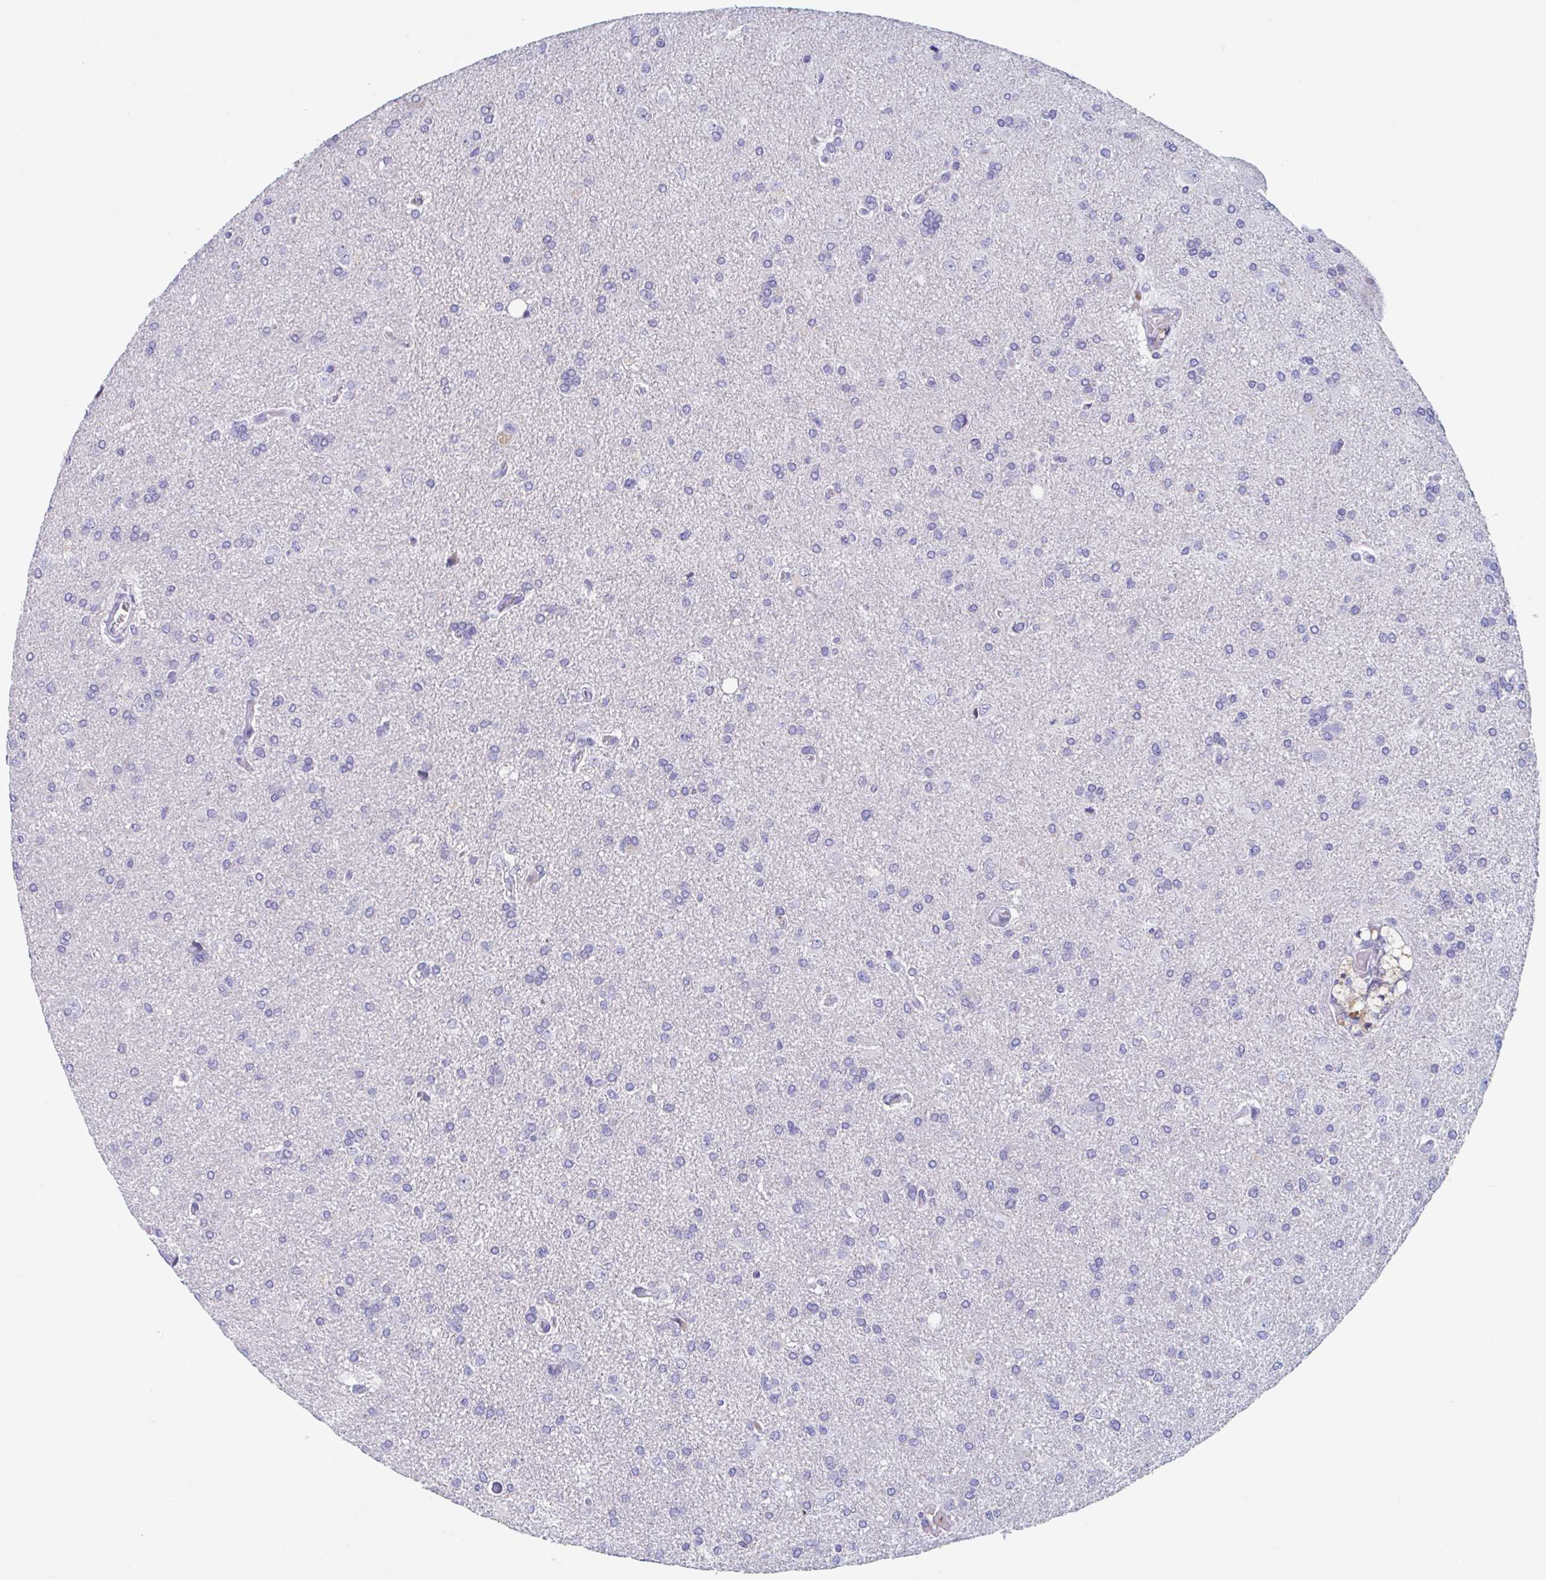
{"staining": {"intensity": "negative", "quantity": "none", "location": "none"}, "tissue": "glioma", "cell_type": "Tumor cells", "image_type": "cancer", "snomed": [{"axis": "morphology", "description": "Glioma, malignant, High grade"}, {"axis": "topography", "description": "Brain"}], "caption": "IHC of human malignant glioma (high-grade) shows no staining in tumor cells. (DAB (3,3'-diaminobenzidine) IHC with hematoxylin counter stain).", "gene": "ZNHIT2", "patient": {"sex": "male", "age": 68}}